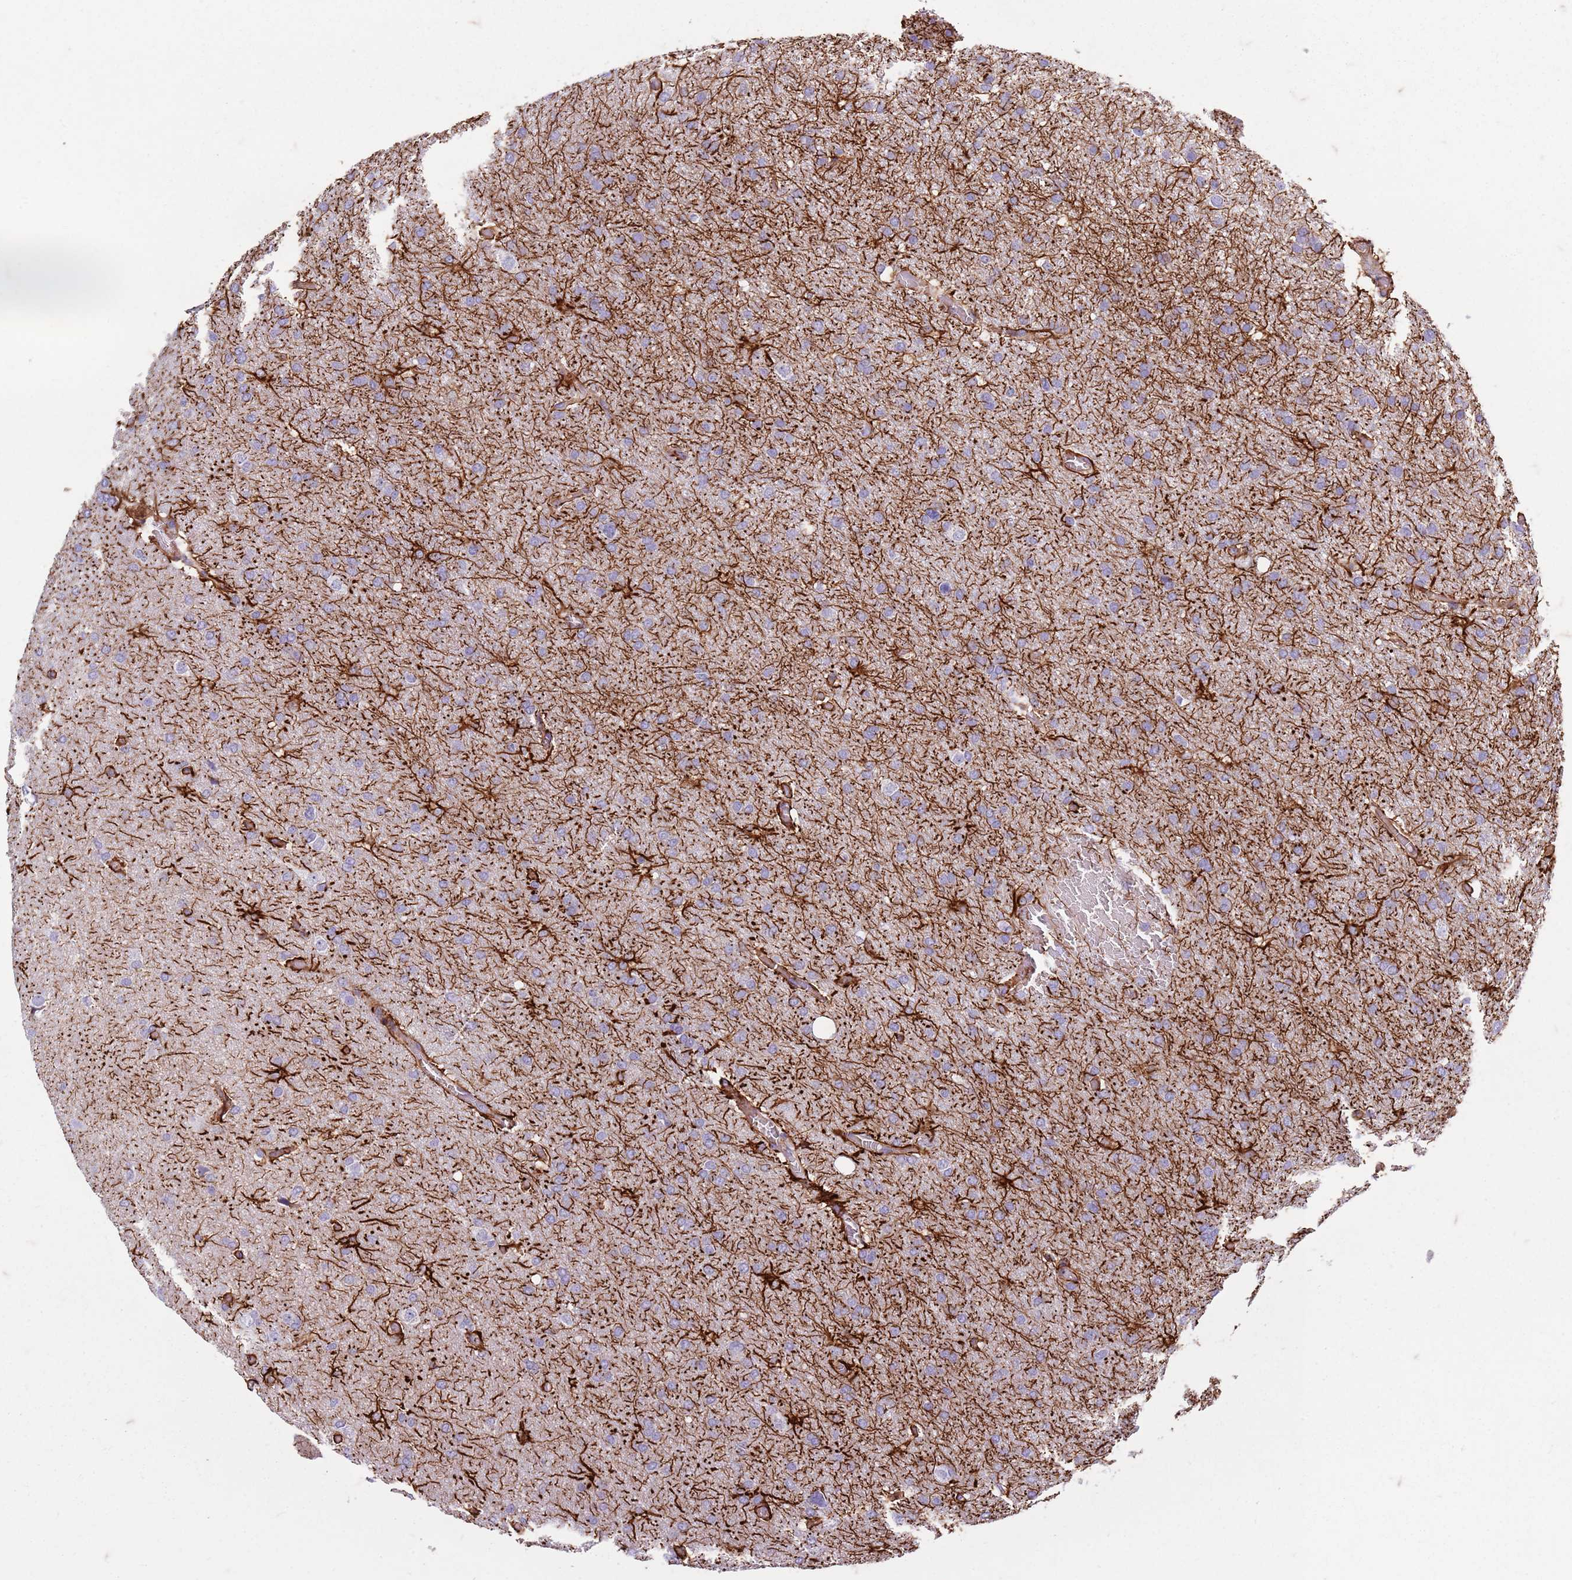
{"staining": {"intensity": "negative", "quantity": "none", "location": "none"}, "tissue": "glioma", "cell_type": "Tumor cells", "image_type": "cancer", "snomed": [{"axis": "morphology", "description": "Glioma, malignant, High grade"}, {"axis": "topography", "description": "Cerebral cortex"}], "caption": "This micrograph is of glioma stained with immunohistochemistry (IHC) to label a protein in brown with the nuclei are counter-stained blue. There is no expression in tumor cells. (Stains: DAB immunohistochemistry with hematoxylin counter stain, Microscopy: brightfield microscopy at high magnification).", "gene": "TAS2R38", "patient": {"sex": "female", "age": 36}}